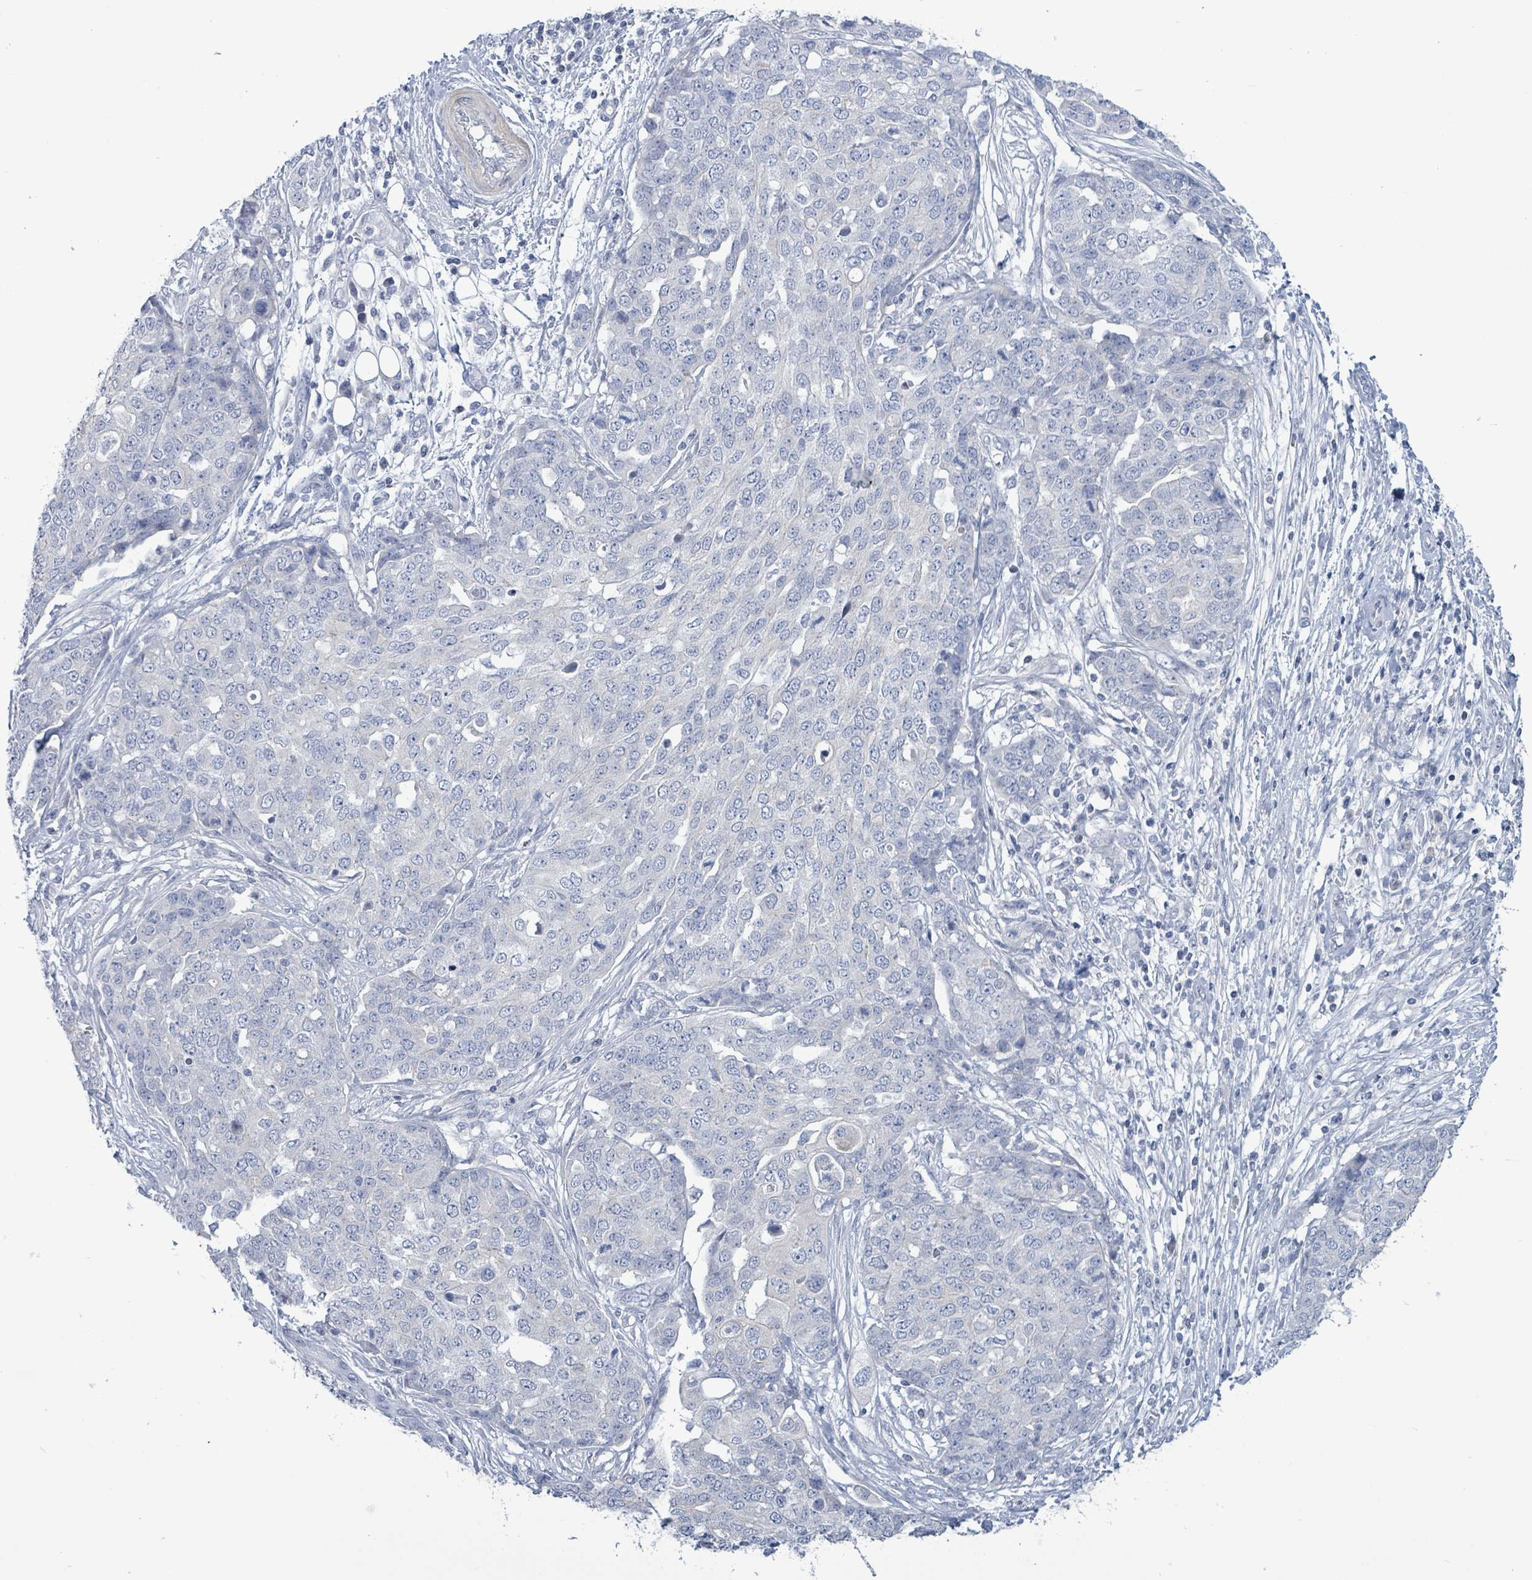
{"staining": {"intensity": "negative", "quantity": "none", "location": "none"}, "tissue": "ovarian cancer", "cell_type": "Tumor cells", "image_type": "cancer", "snomed": [{"axis": "morphology", "description": "Cystadenocarcinoma, serous, NOS"}, {"axis": "topography", "description": "Soft tissue"}, {"axis": "topography", "description": "Ovary"}], "caption": "The histopathology image reveals no significant staining in tumor cells of ovarian serous cystadenocarcinoma.", "gene": "NTN3", "patient": {"sex": "female", "age": 57}}